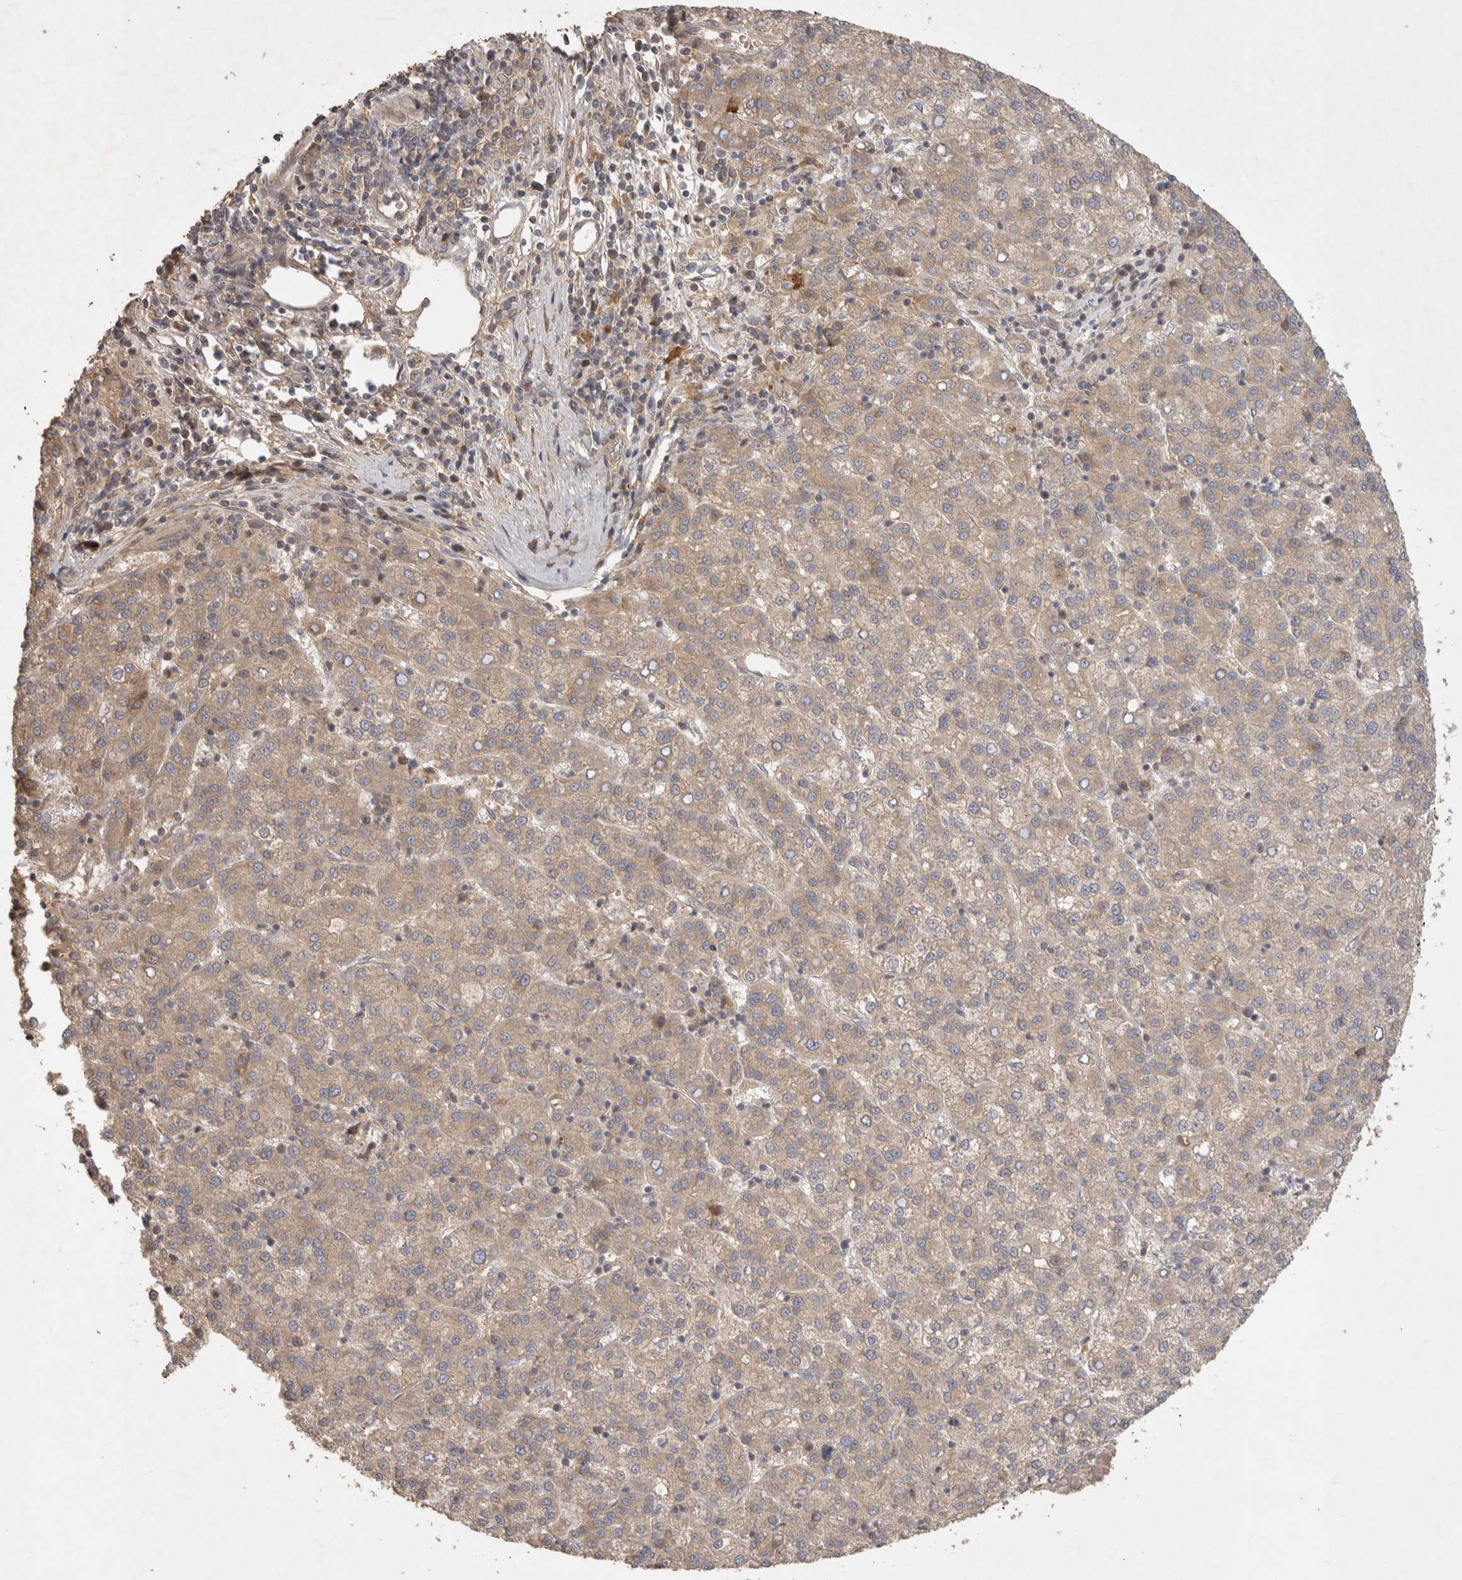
{"staining": {"intensity": "weak", "quantity": "<25%", "location": "cytoplasmic/membranous"}, "tissue": "liver cancer", "cell_type": "Tumor cells", "image_type": "cancer", "snomed": [{"axis": "morphology", "description": "Carcinoma, Hepatocellular, NOS"}, {"axis": "topography", "description": "Liver"}], "caption": "IHC of human liver hepatocellular carcinoma displays no staining in tumor cells.", "gene": "PPP1R42", "patient": {"sex": "female", "age": 58}}